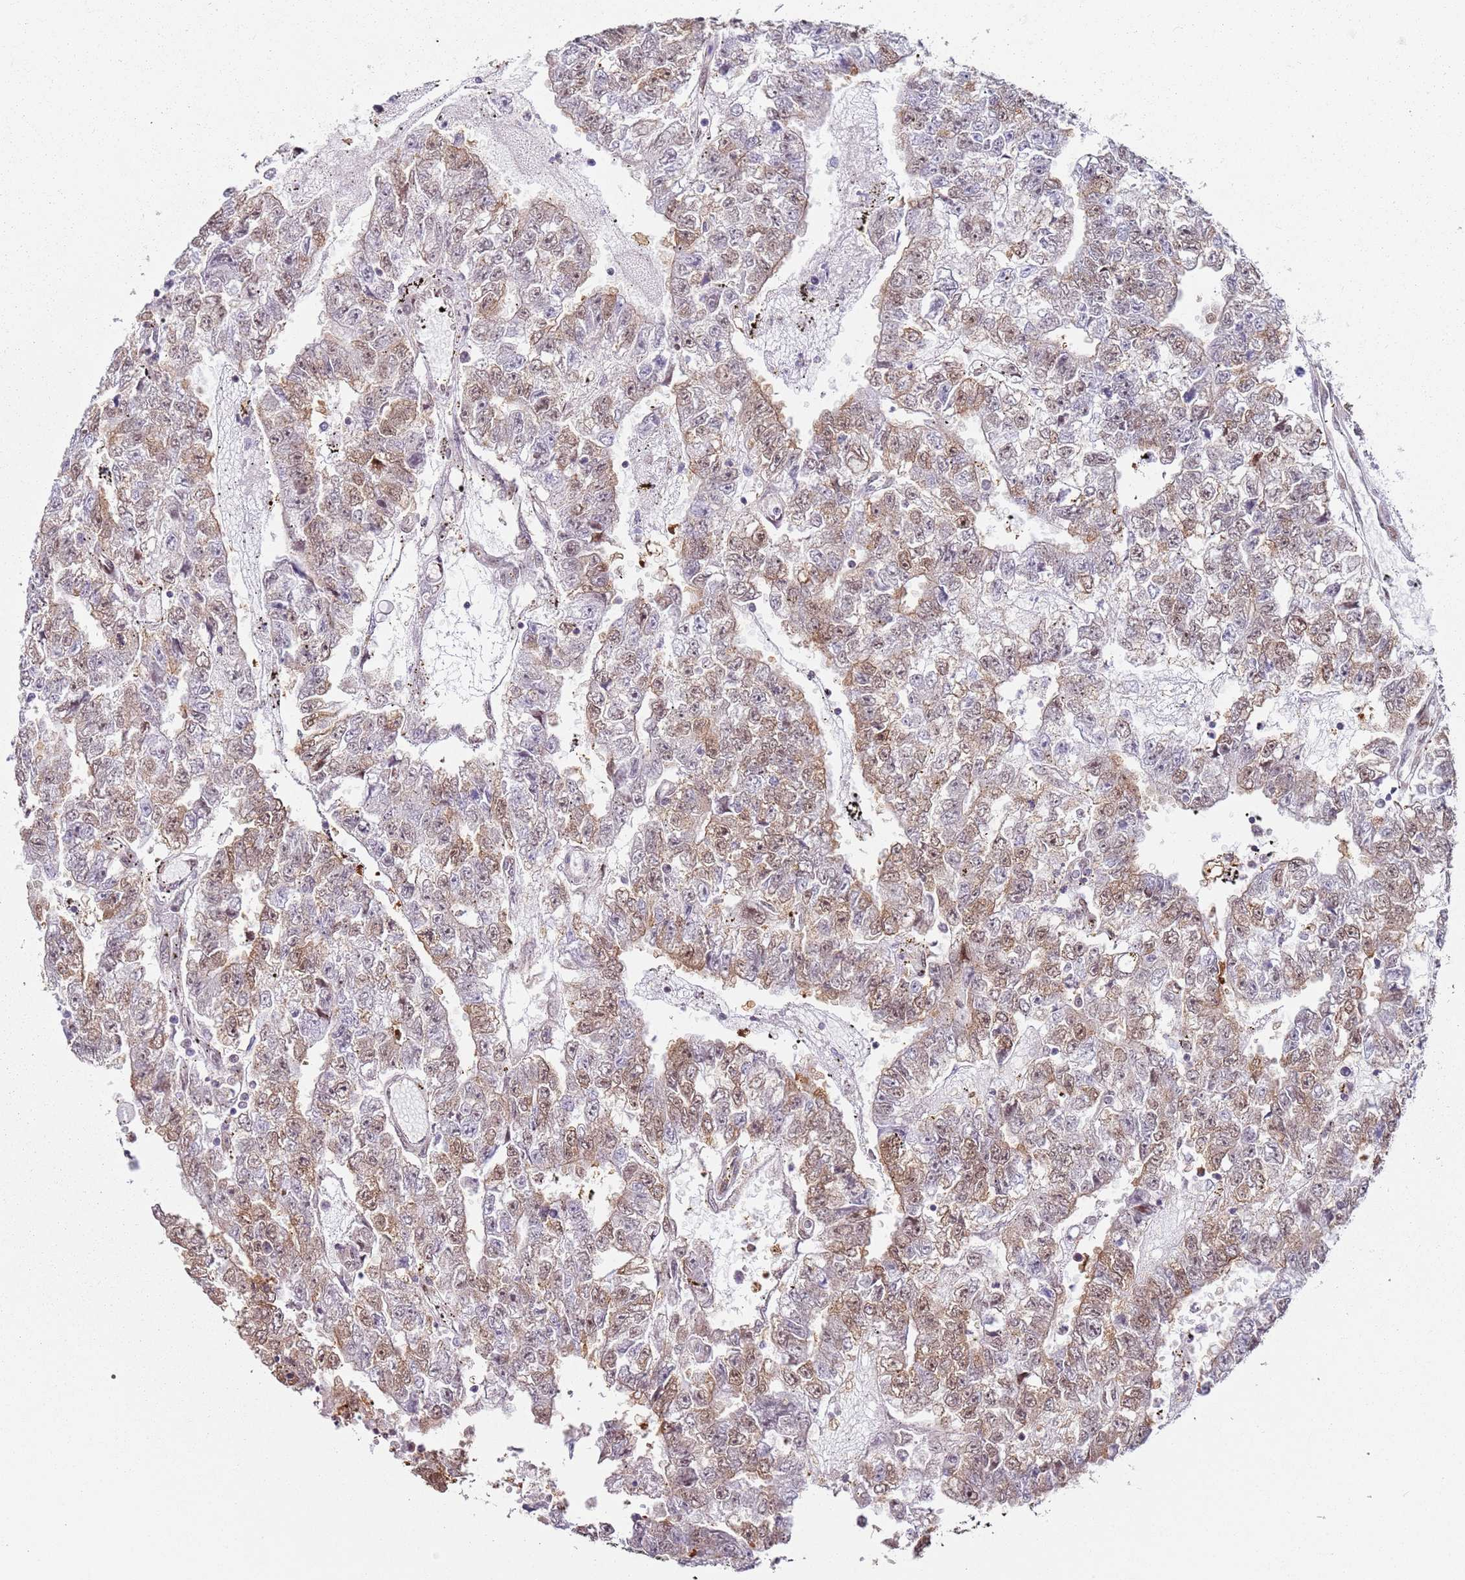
{"staining": {"intensity": "moderate", "quantity": "25%-75%", "location": "nuclear"}, "tissue": "testis cancer", "cell_type": "Tumor cells", "image_type": "cancer", "snomed": [{"axis": "morphology", "description": "Carcinoma, Embryonal, NOS"}, {"axis": "topography", "description": "Testis"}], "caption": "High-power microscopy captured an immunohistochemistry (IHC) micrograph of embryonal carcinoma (testis), revealing moderate nuclear staining in about 25%-75% of tumor cells.", "gene": "PSMD4", "patient": {"sex": "male", "age": 25}}